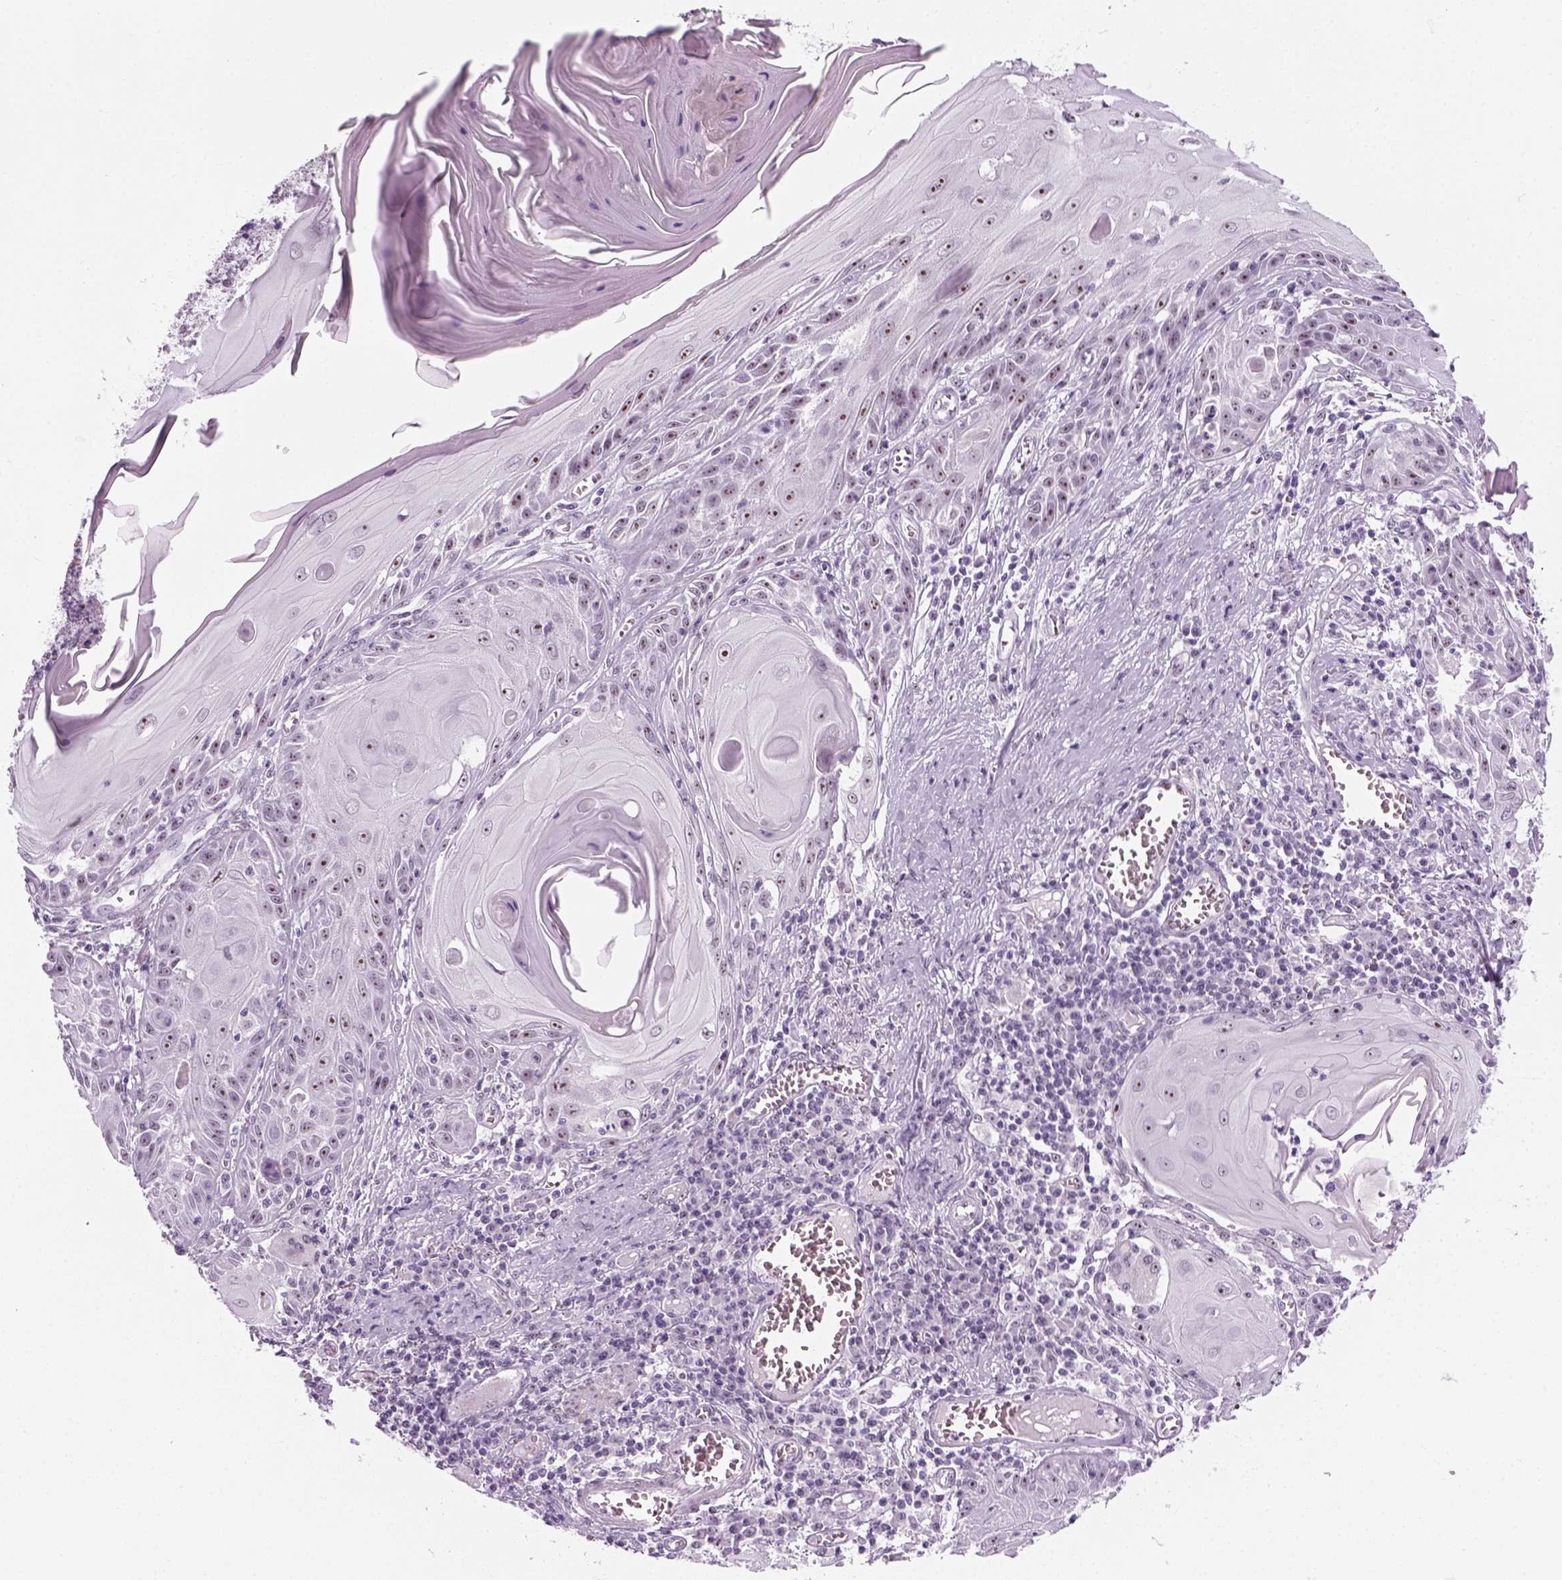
{"staining": {"intensity": "weak", "quantity": "25%-75%", "location": "nuclear"}, "tissue": "skin cancer", "cell_type": "Tumor cells", "image_type": "cancer", "snomed": [{"axis": "morphology", "description": "Squamous cell carcinoma, NOS"}, {"axis": "topography", "description": "Skin"}, {"axis": "topography", "description": "Vulva"}], "caption": "A brown stain highlights weak nuclear staining of a protein in squamous cell carcinoma (skin) tumor cells. Immunohistochemistry (ihc) stains the protein of interest in brown and the nuclei are stained blue.", "gene": "ZNF865", "patient": {"sex": "female", "age": 85}}